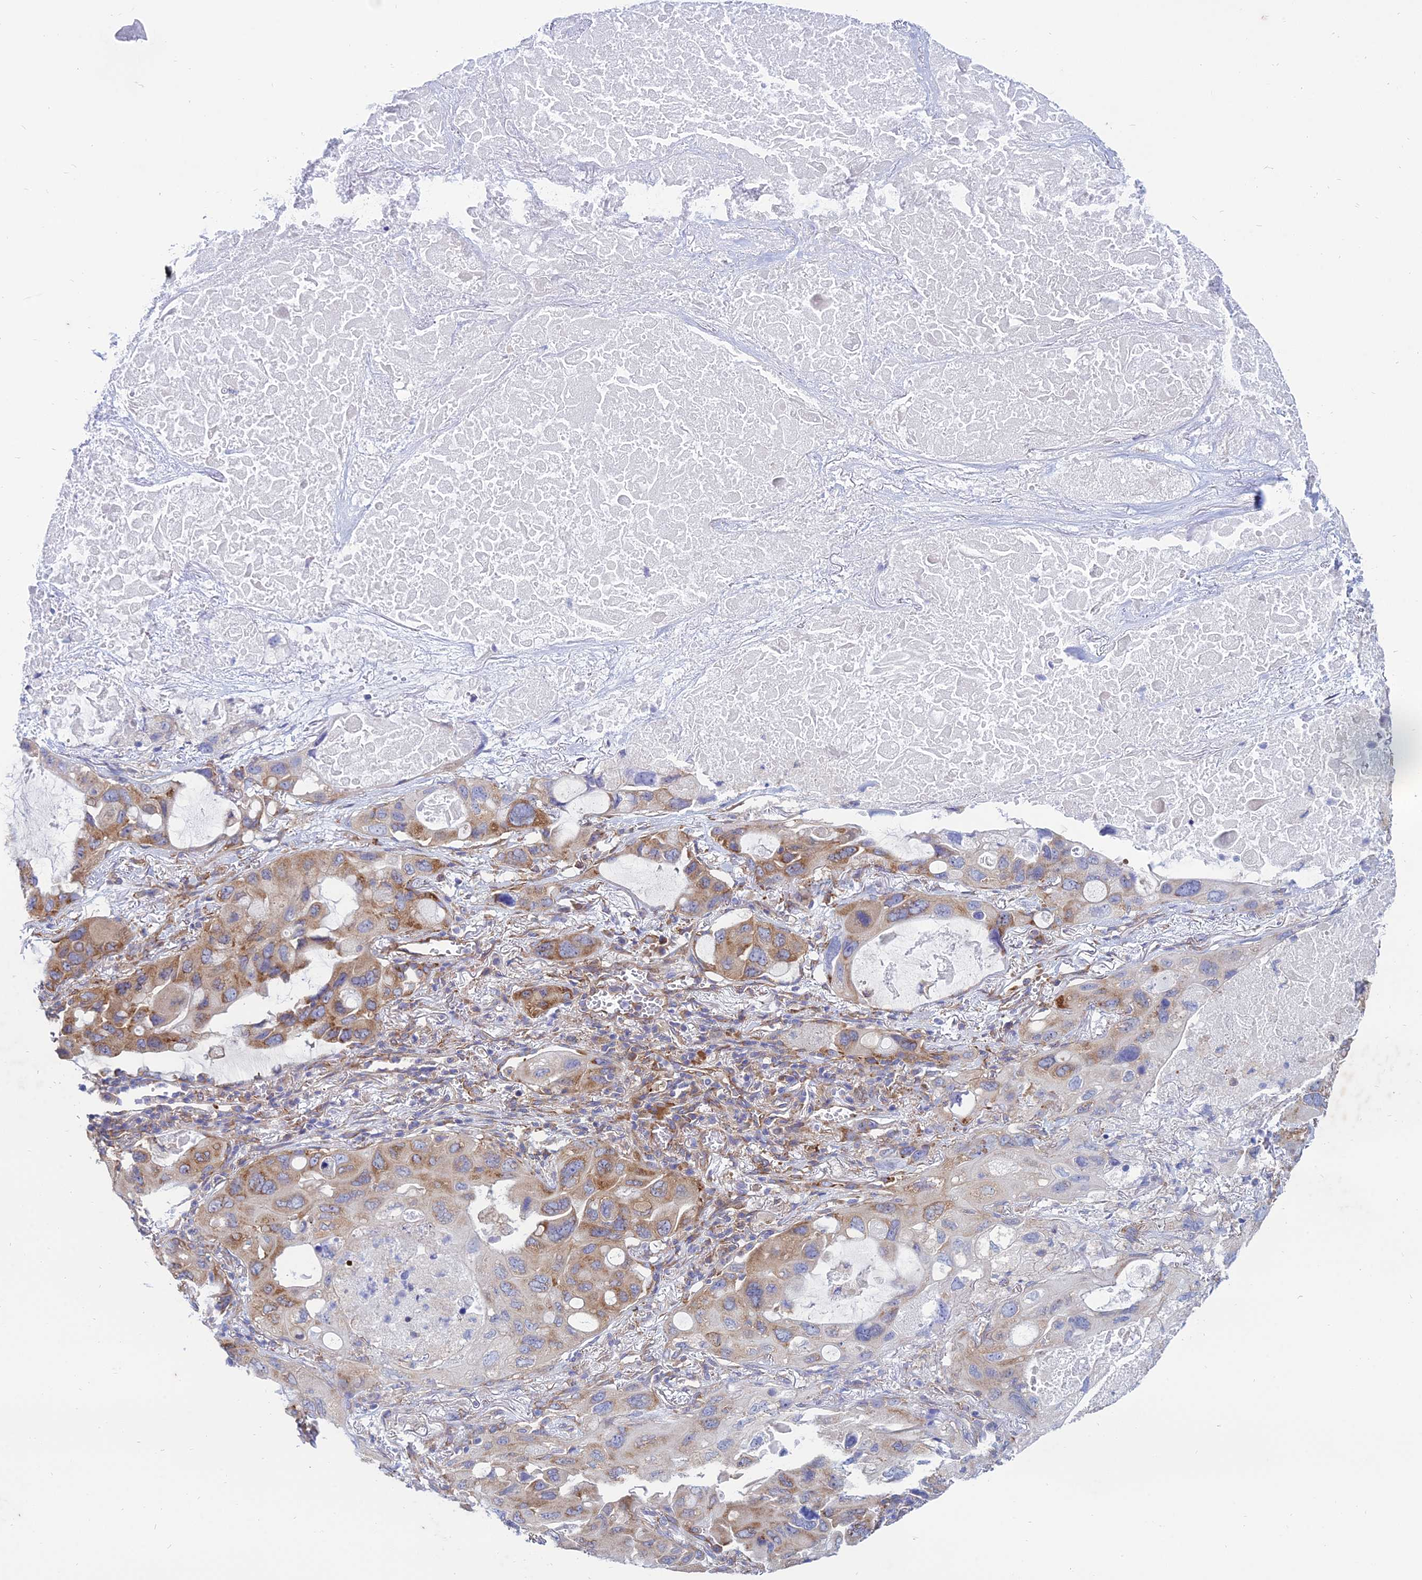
{"staining": {"intensity": "moderate", "quantity": ">75%", "location": "cytoplasmic/membranous"}, "tissue": "lung cancer", "cell_type": "Tumor cells", "image_type": "cancer", "snomed": [{"axis": "morphology", "description": "Squamous cell carcinoma, NOS"}, {"axis": "topography", "description": "Lung"}], "caption": "Tumor cells display medium levels of moderate cytoplasmic/membranous staining in about >75% of cells in human squamous cell carcinoma (lung).", "gene": "TXLNA", "patient": {"sex": "female", "age": 73}}